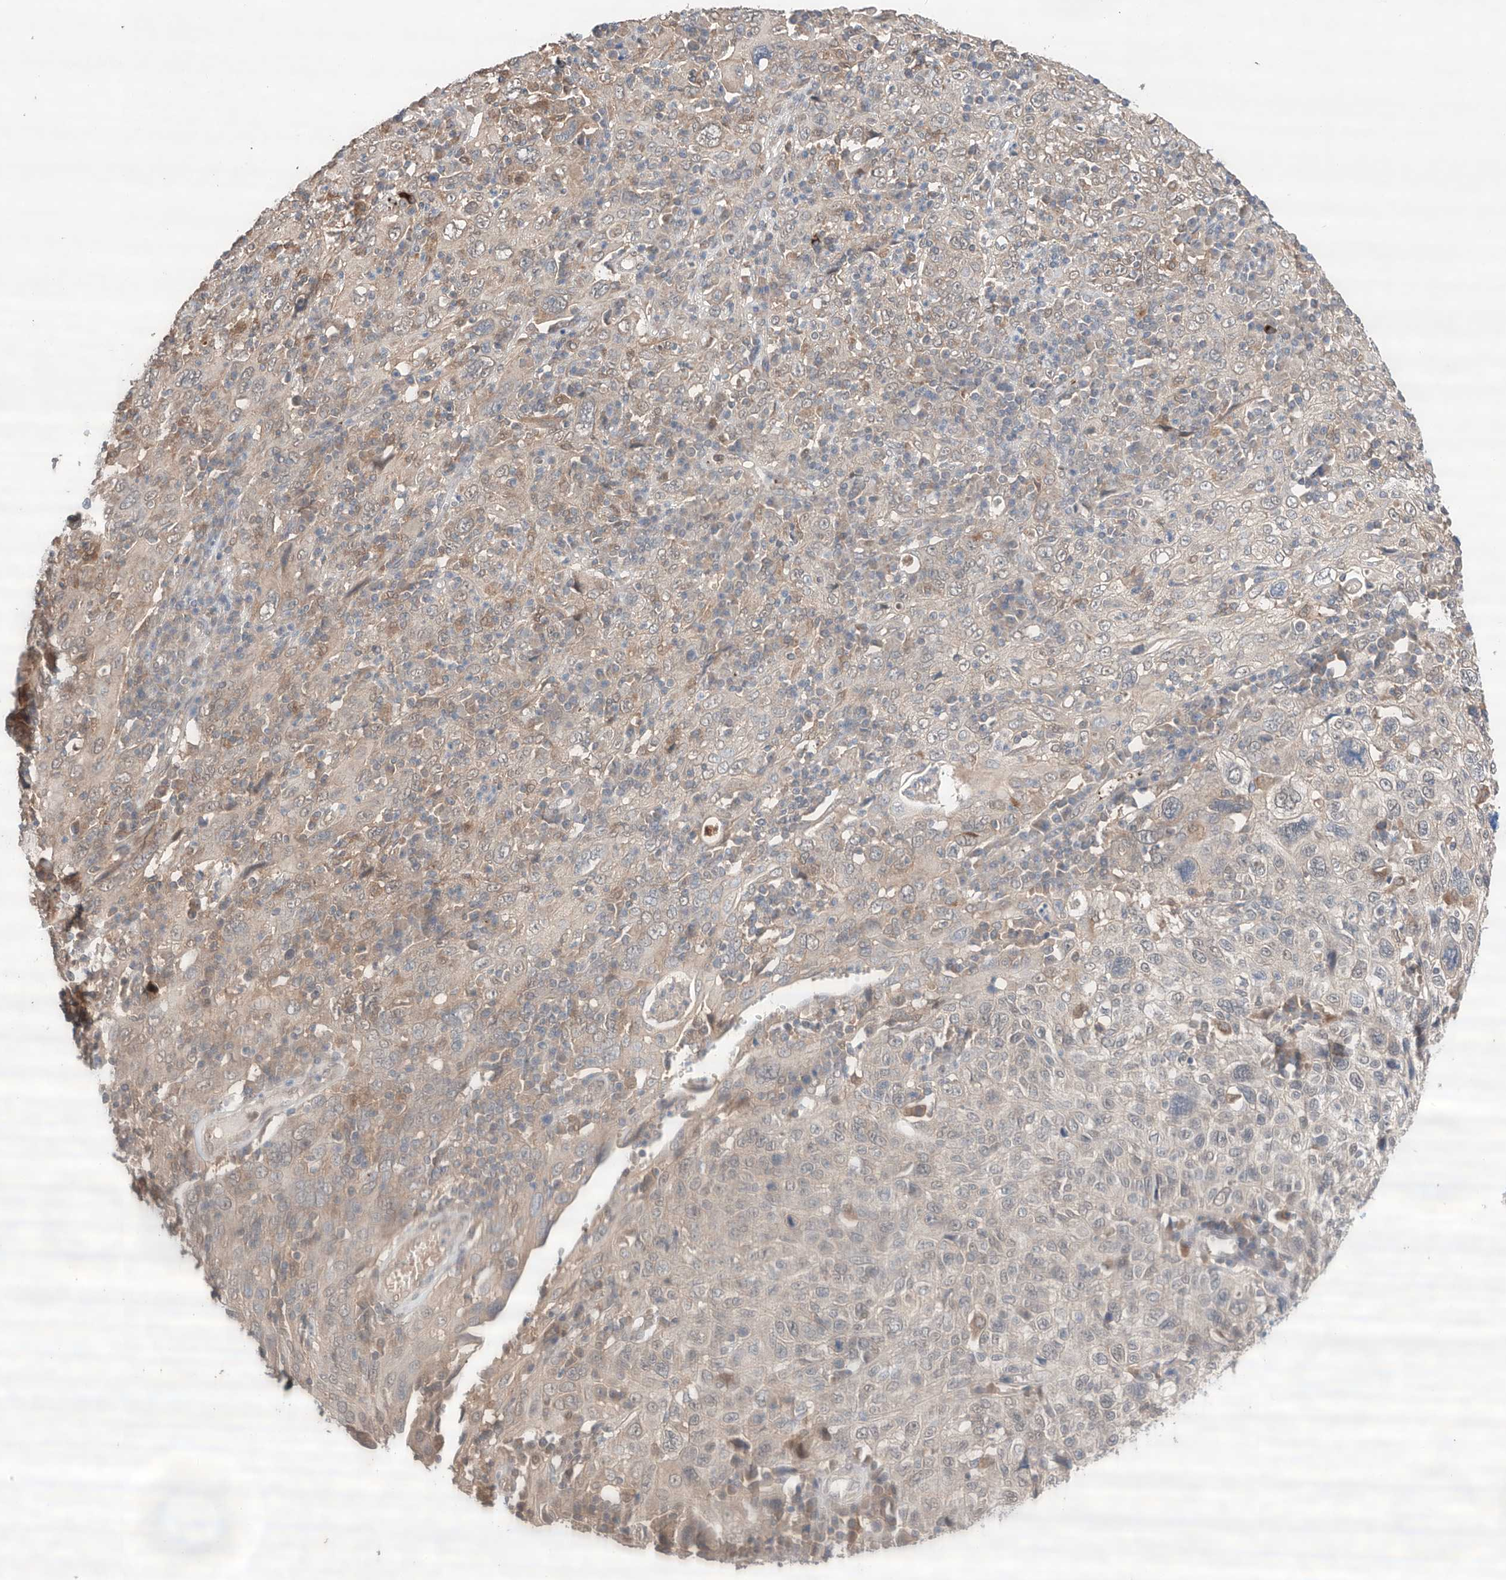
{"staining": {"intensity": "weak", "quantity": "<25%", "location": "cytoplasmic/membranous"}, "tissue": "cervical cancer", "cell_type": "Tumor cells", "image_type": "cancer", "snomed": [{"axis": "morphology", "description": "Squamous cell carcinoma, NOS"}, {"axis": "topography", "description": "Cervix"}], "caption": "High power microscopy photomicrograph of an immunohistochemistry micrograph of cervical squamous cell carcinoma, revealing no significant positivity in tumor cells.", "gene": "ZFHX2", "patient": {"sex": "female", "age": 46}}